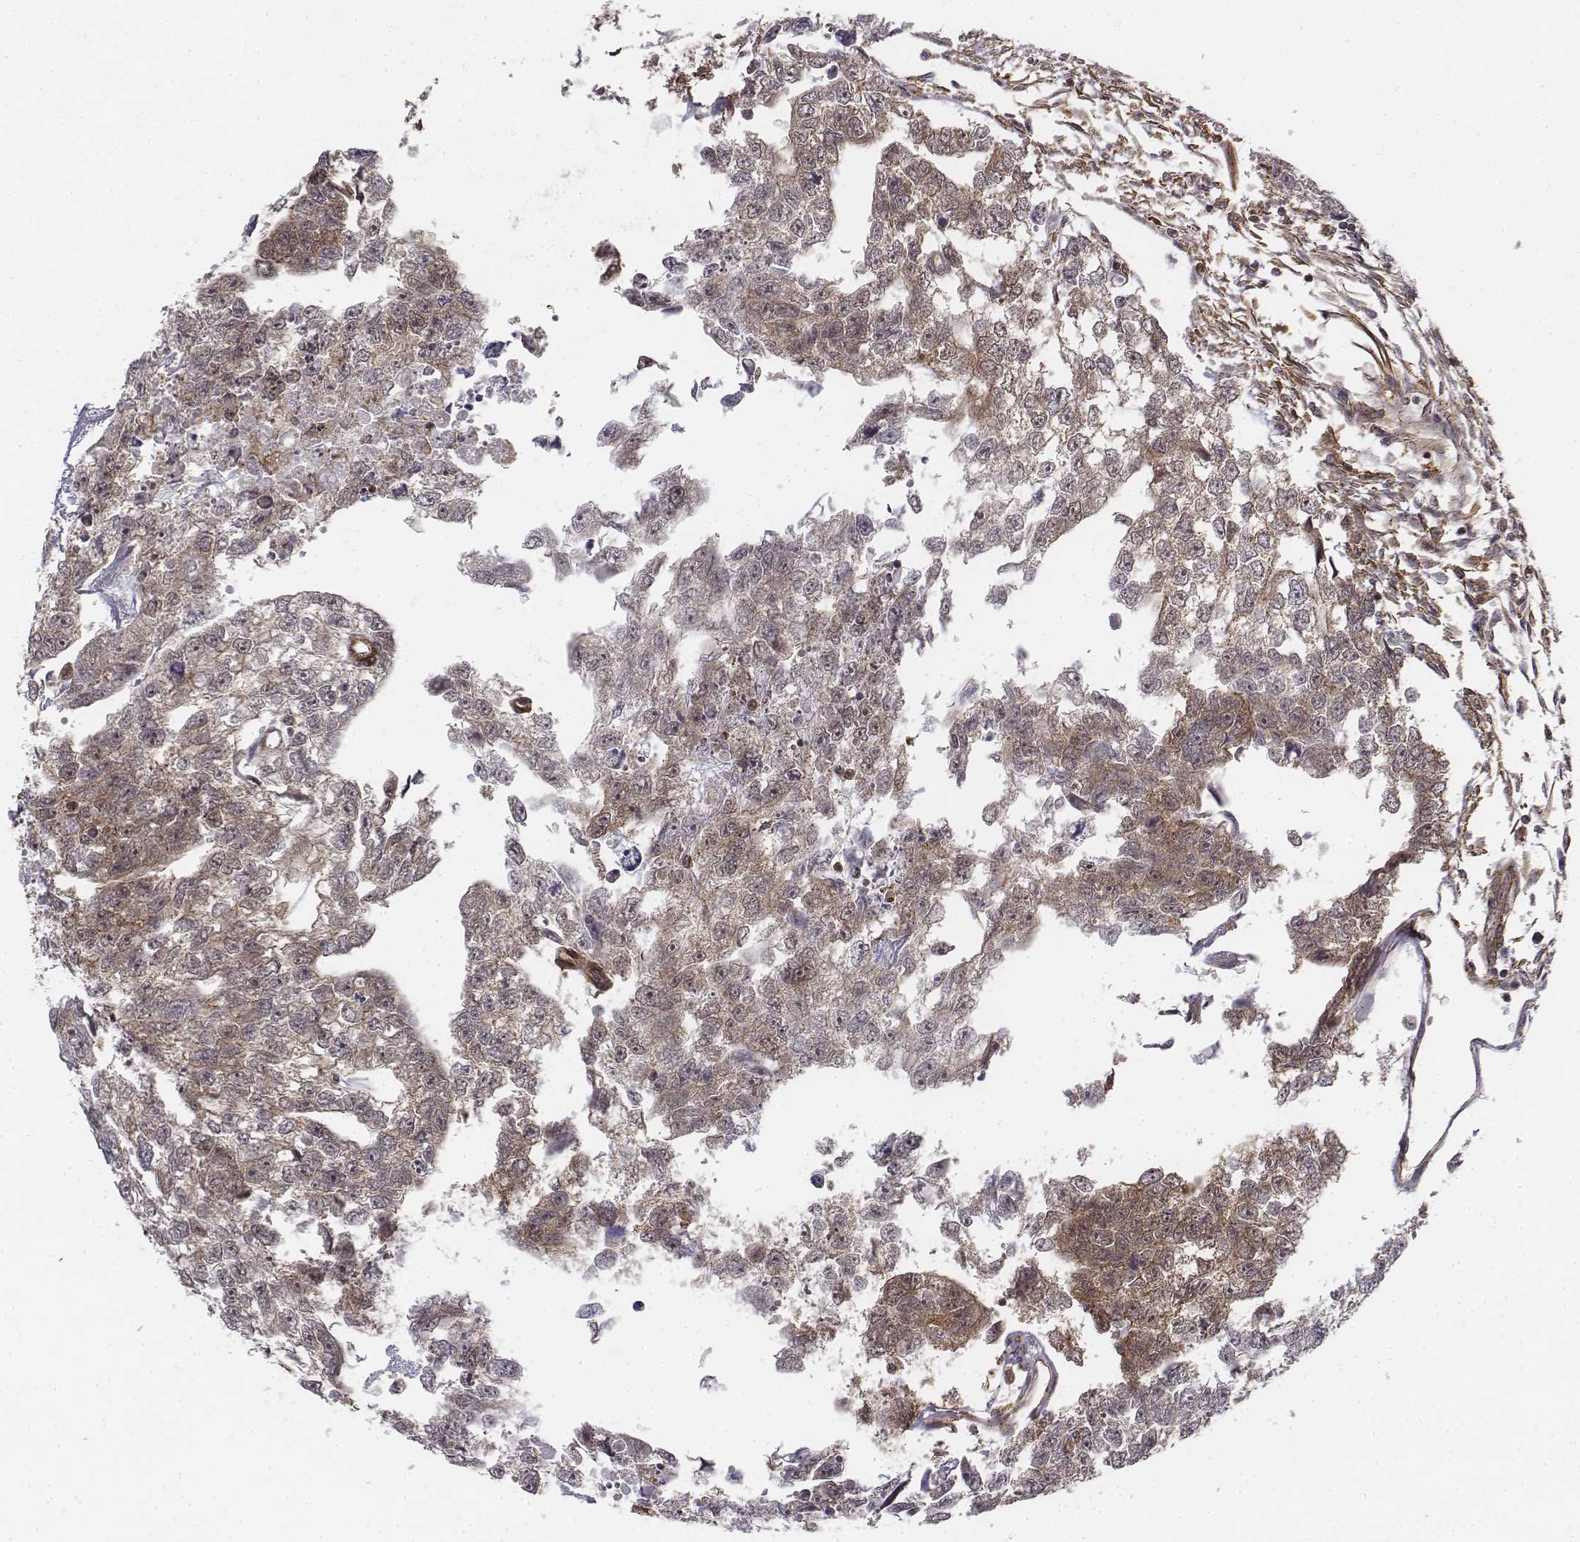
{"staining": {"intensity": "weak", "quantity": "25%-75%", "location": "cytoplasmic/membranous"}, "tissue": "testis cancer", "cell_type": "Tumor cells", "image_type": "cancer", "snomed": [{"axis": "morphology", "description": "Carcinoma, Embryonal, NOS"}, {"axis": "morphology", "description": "Teratoma, malignant, NOS"}, {"axis": "topography", "description": "Testis"}], "caption": "Malignant teratoma (testis) stained with a protein marker displays weak staining in tumor cells.", "gene": "ZFYVE19", "patient": {"sex": "male", "age": 44}}